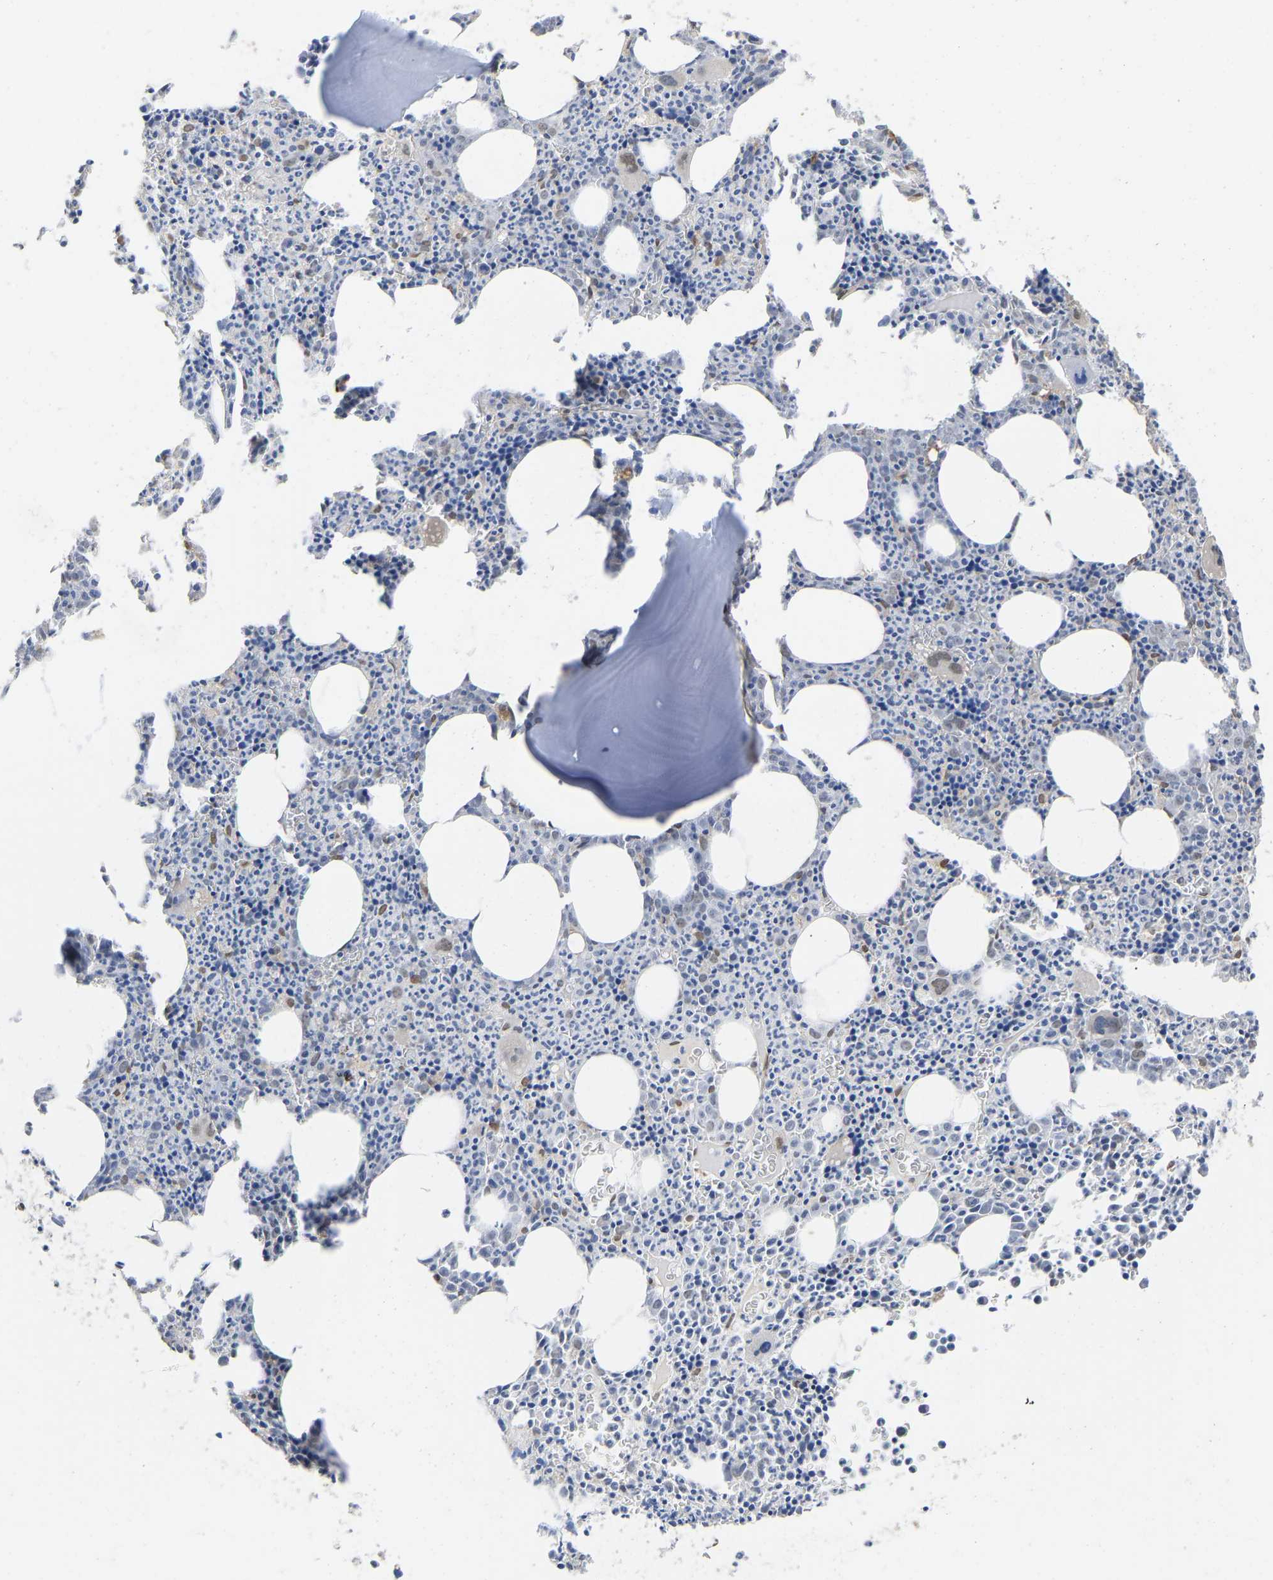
{"staining": {"intensity": "moderate", "quantity": "<25%", "location": "cytoplasmic/membranous,nuclear"}, "tissue": "bone marrow", "cell_type": "Hematopoietic cells", "image_type": "normal", "snomed": [{"axis": "morphology", "description": "Normal tissue, NOS"}, {"axis": "morphology", "description": "Inflammation, NOS"}, {"axis": "topography", "description": "Bone marrow"}], "caption": "Brown immunohistochemical staining in benign bone marrow displays moderate cytoplasmic/membranous,nuclear positivity in about <25% of hematopoietic cells.", "gene": "QKI", "patient": {"sex": "male", "age": 31}}